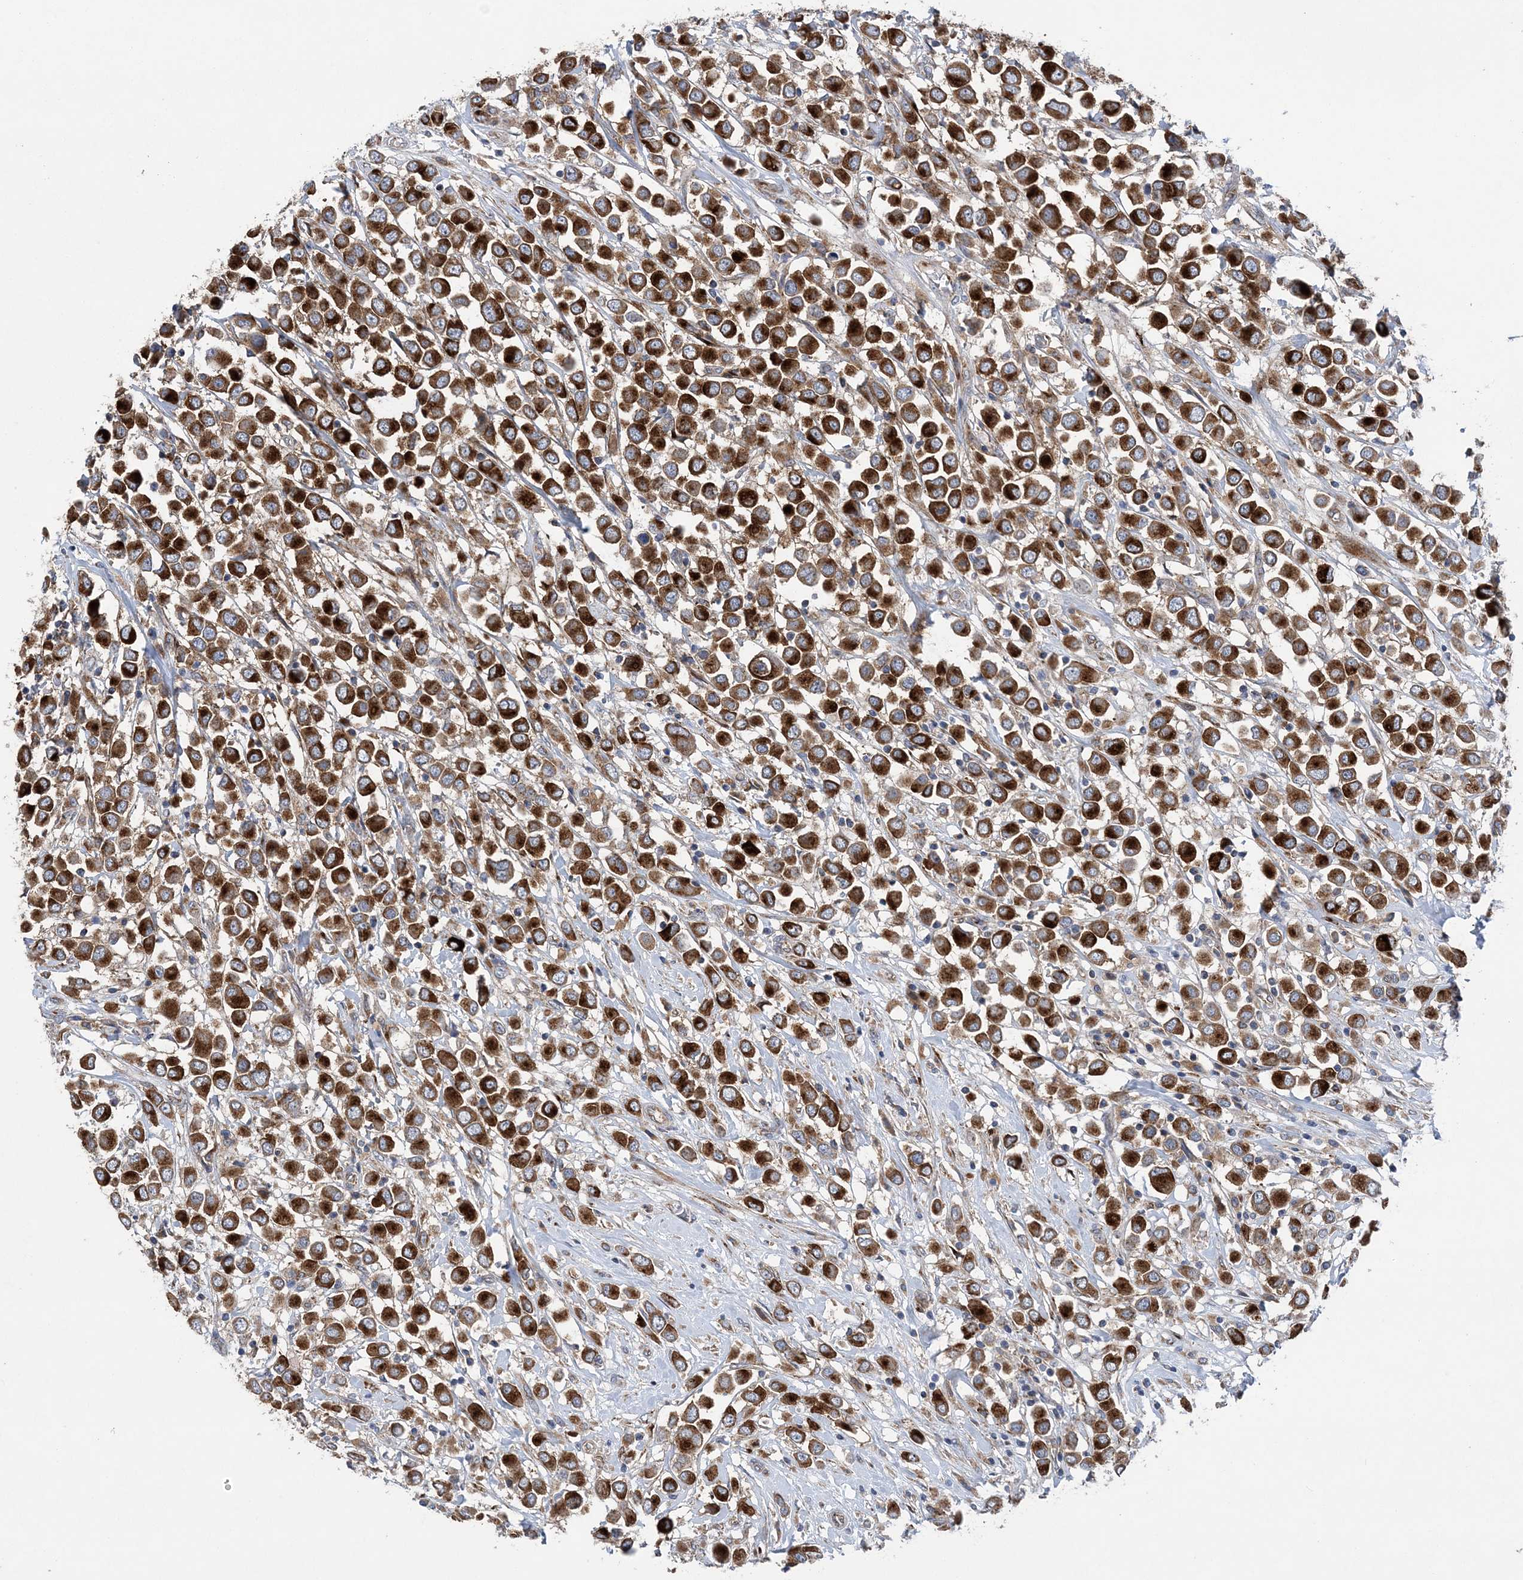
{"staining": {"intensity": "strong", "quantity": ">75%", "location": "cytoplasmic/membranous"}, "tissue": "breast cancer", "cell_type": "Tumor cells", "image_type": "cancer", "snomed": [{"axis": "morphology", "description": "Duct carcinoma"}, {"axis": "topography", "description": "Breast"}], "caption": "Breast infiltrating ductal carcinoma stained with a brown dye displays strong cytoplasmic/membranous positive expression in approximately >75% of tumor cells.", "gene": "PTTG1IP", "patient": {"sex": "female", "age": 61}}